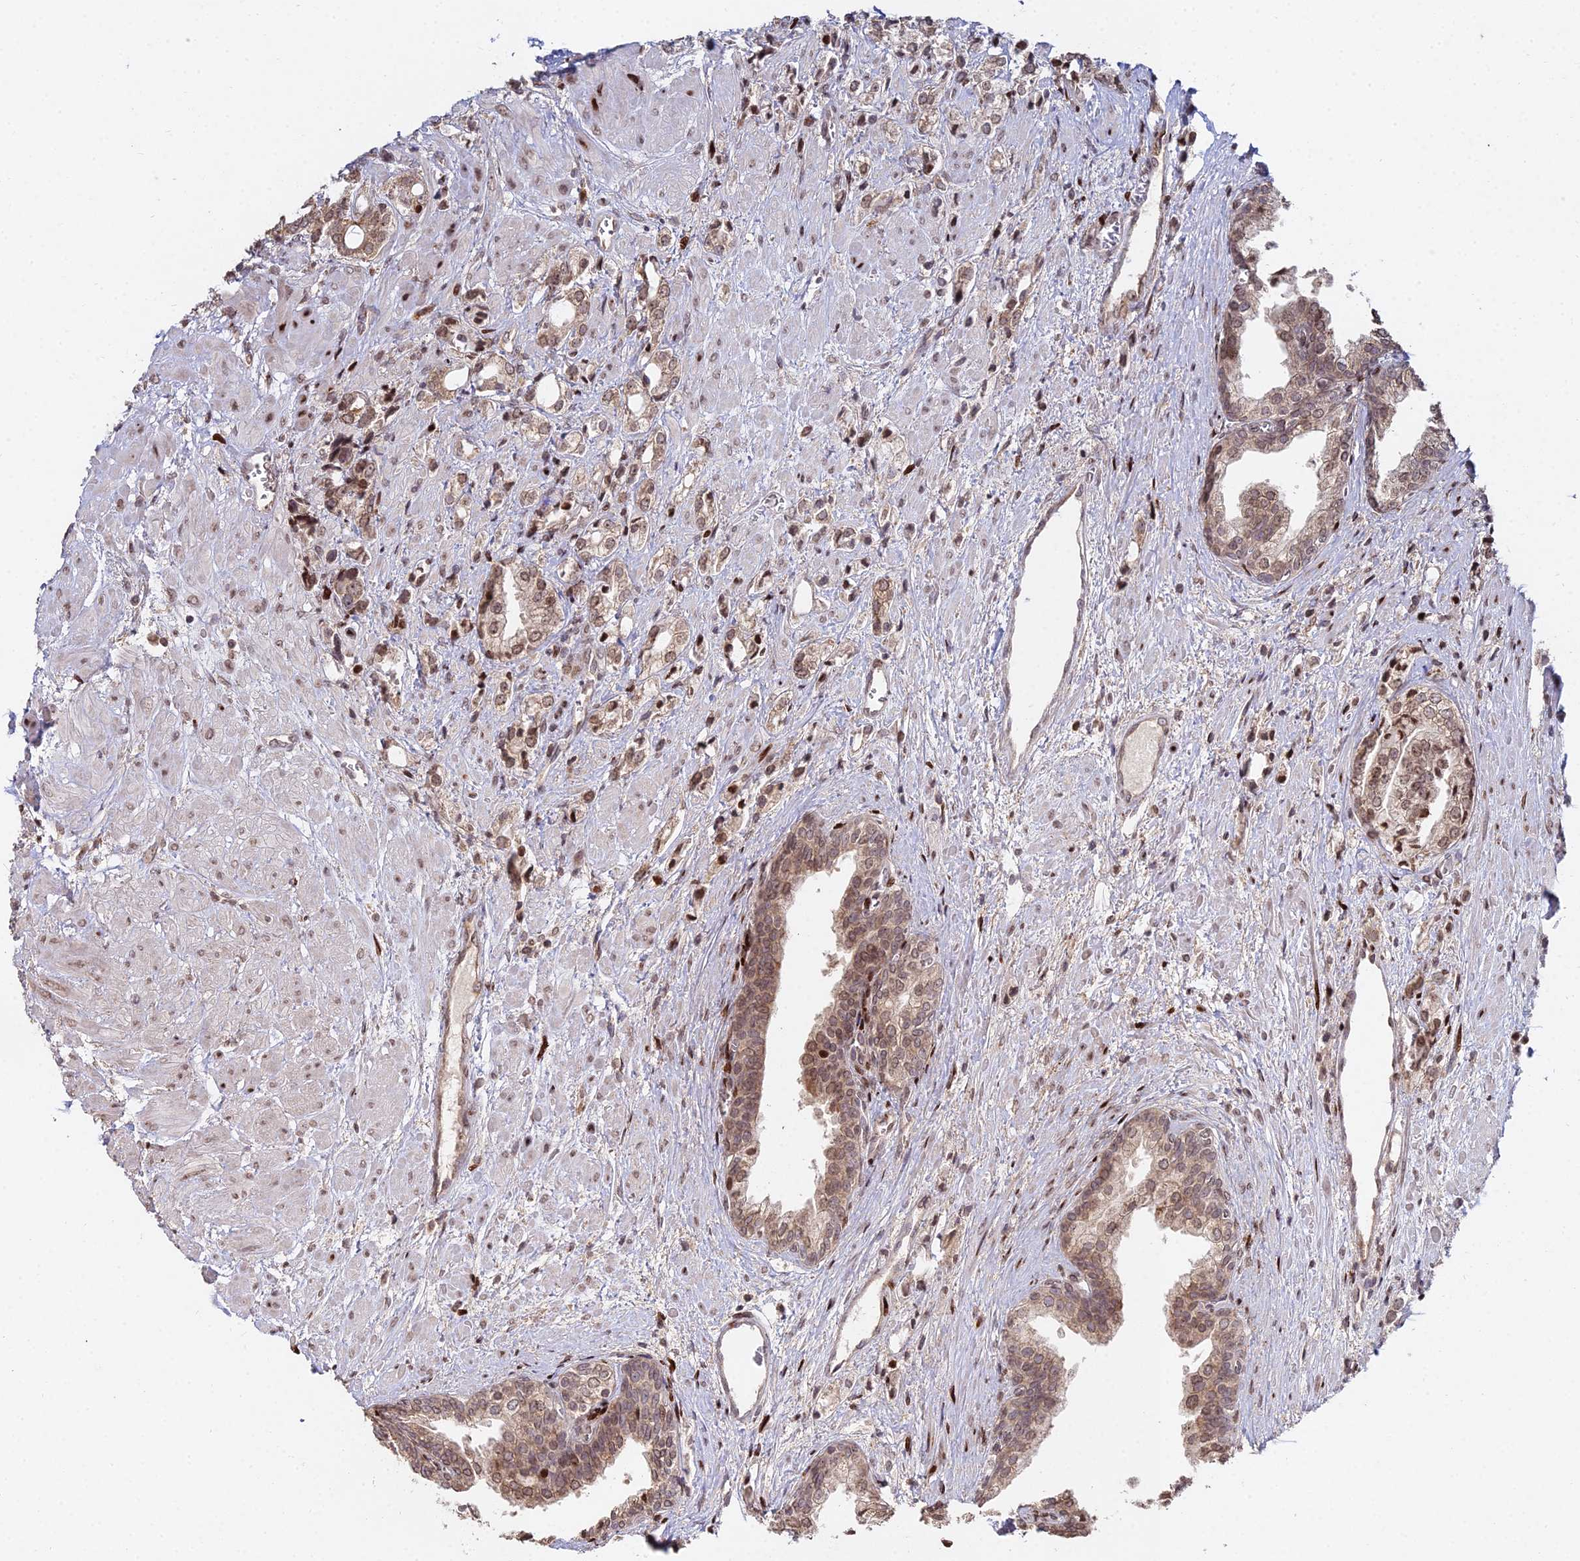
{"staining": {"intensity": "moderate", "quantity": ">75%", "location": "cytoplasmic/membranous,nuclear"}, "tissue": "prostate cancer", "cell_type": "Tumor cells", "image_type": "cancer", "snomed": [{"axis": "morphology", "description": "Adenocarcinoma, High grade"}, {"axis": "topography", "description": "Prostate"}], "caption": "The immunohistochemical stain labels moderate cytoplasmic/membranous and nuclear staining in tumor cells of prostate cancer (adenocarcinoma (high-grade)) tissue.", "gene": "RBMS2", "patient": {"sex": "male", "age": 50}}